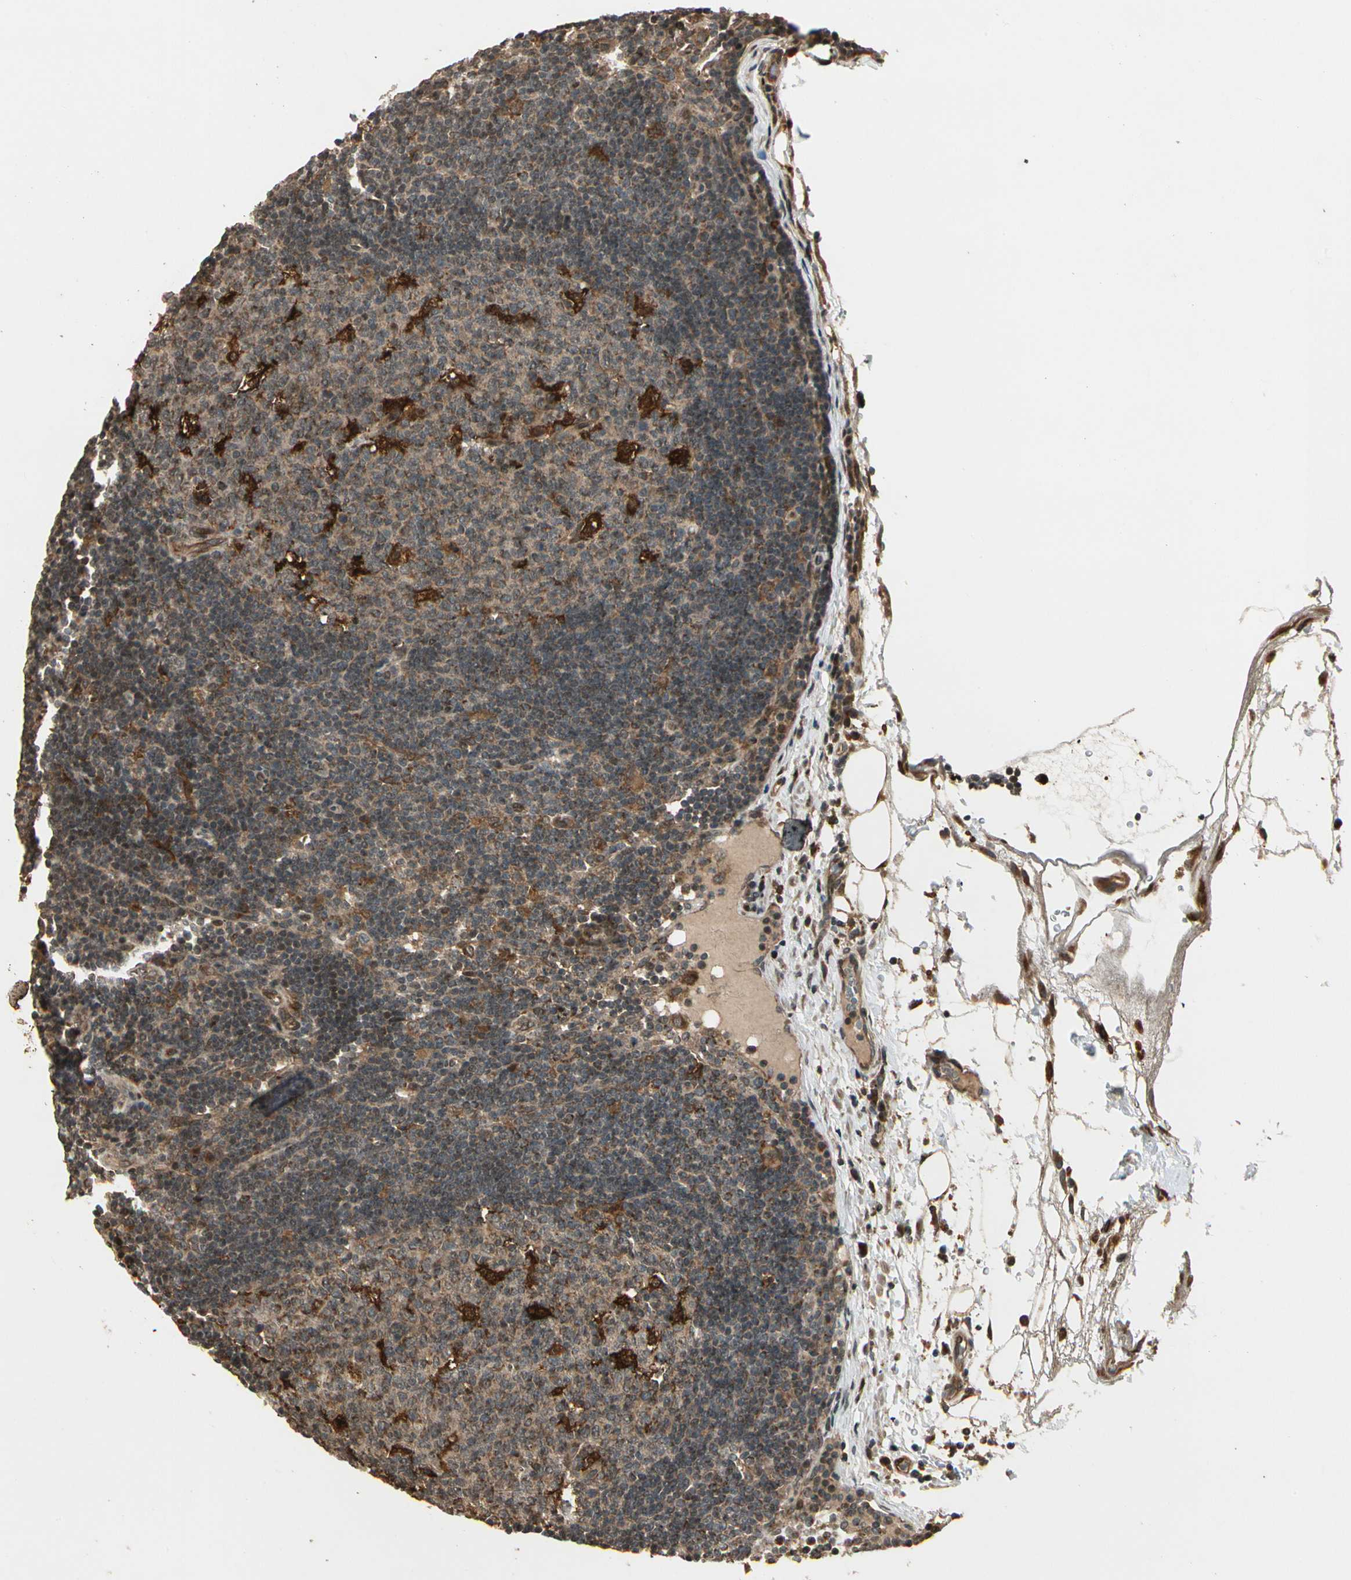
{"staining": {"intensity": "strong", "quantity": "<25%", "location": "cytoplasmic/membranous"}, "tissue": "lymph node", "cell_type": "Germinal center cells", "image_type": "normal", "snomed": [{"axis": "morphology", "description": "Normal tissue, NOS"}, {"axis": "morphology", "description": "Squamous cell carcinoma, metastatic, NOS"}, {"axis": "topography", "description": "Lymph node"}], "caption": "Benign lymph node demonstrates strong cytoplasmic/membranous staining in about <25% of germinal center cells, visualized by immunohistochemistry. (Stains: DAB (3,3'-diaminobenzidine) in brown, nuclei in blue, Microscopy: brightfield microscopy at high magnification).", "gene": "GLUL", "patient": {"sex": "female", "age": 53}}